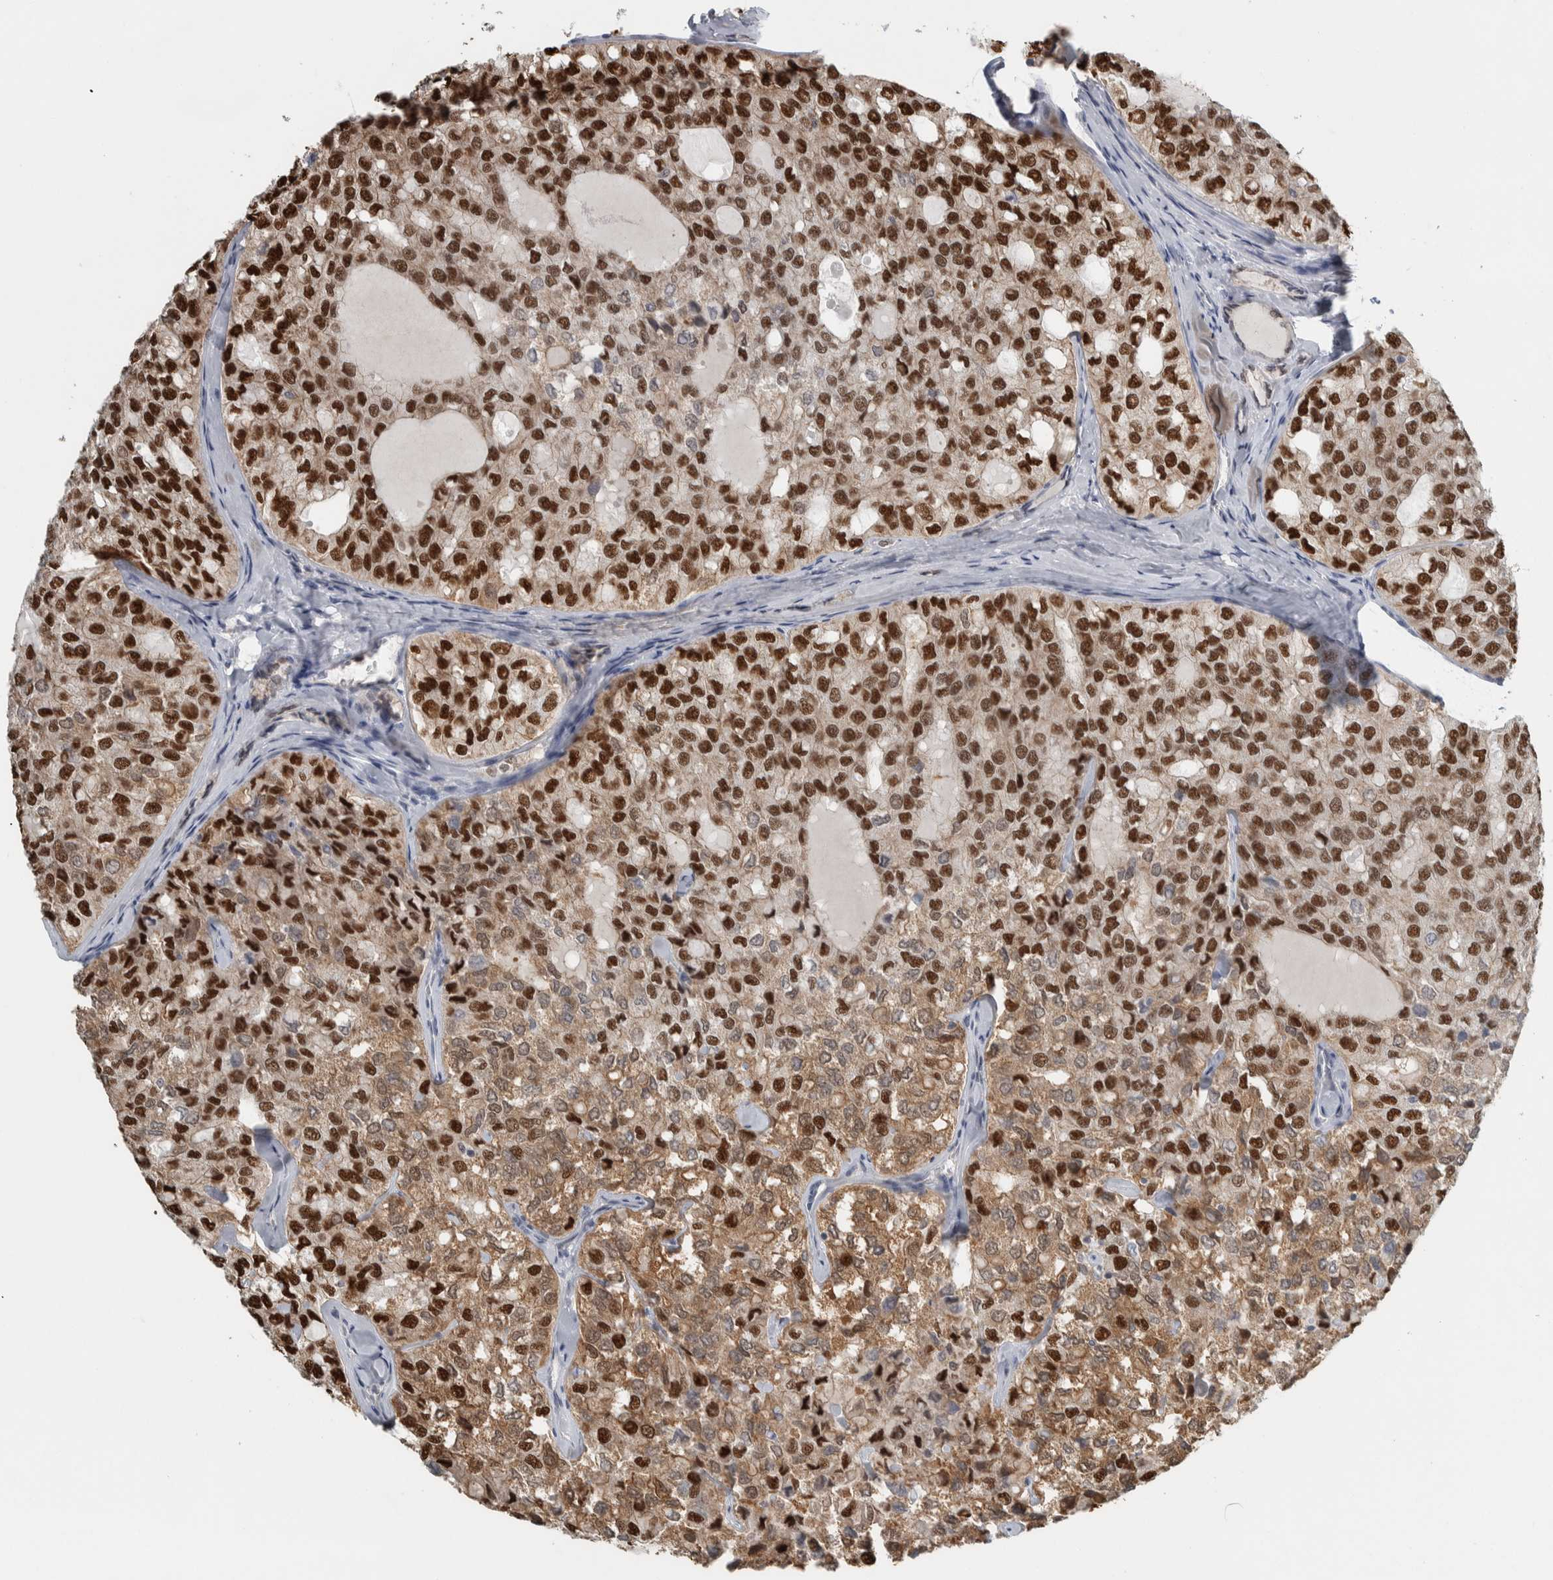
{"staining": {"intensity": "strong", "quantity": ">75%", "location": "cytoplasmic/membranous,nuclear"}, "tissue": "thyroid cancer", "cell_type": "Tumor cells", "image_type": "cancer", "snomed": [{"axis": "morphology", "description": "Follicular adenoma carcinoma, NOS"}, {"axis": "topography", "description": "Thyroid gland"}], "caption": "Brown immunohistochemical staining in human thyroid cancer (follicular adenoma carcinoma) exhibits strong cytoplasmic/membranous and nuclear positivity in approximately >75% of tumor cells. Using DAB (brown) and hematoxylin (blue) stains, captured at high magnification using brightfield microscopy.", "gene": "ADPRM", "patient": {"sex": "male", "age": 75}}